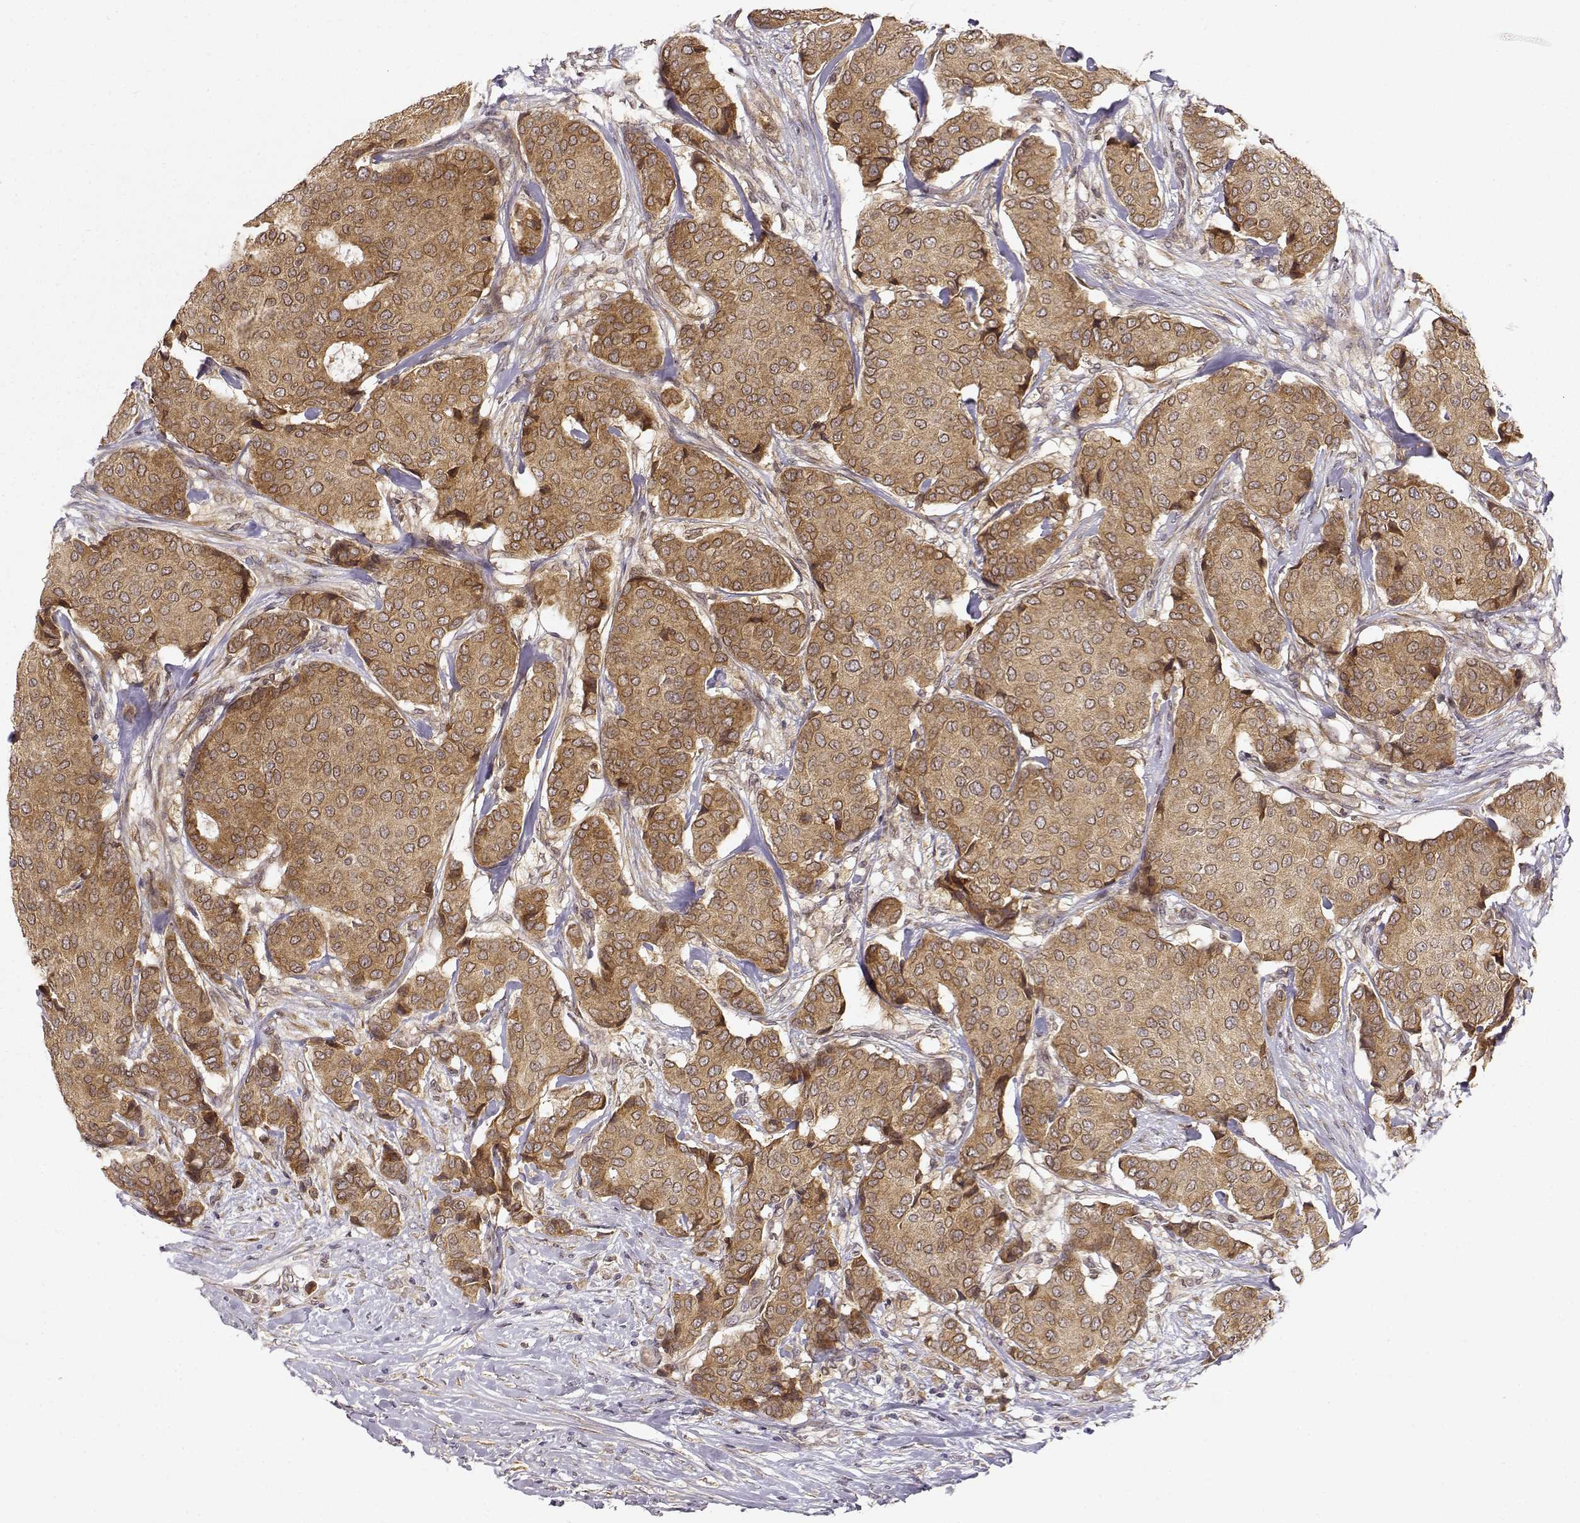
{"staining": {"intensity": "weak", "quantity": ">75%", "location": "cytoplasmic/membranous"}, "tissue": "breast cancer", "cell_type": "Tumor cells", "image_type": "cancer", "snomed": [{"axis": "morphology", "description": "Duct carcinoma"}, {"axis": "topography", "description": "Breast"}], "caption": "High-magnification brightfield microscopy of breast cancer (invasive ductal carcinoma) stained with DAB (brown) and counterstained with hematoxylin (blue). tumor cells exhibit weak cytoplasmic/membranous staining is present in approximately>75% of cells.", "gene": "ERGIC2", "patient": {"sex": "female", "age": 75}}